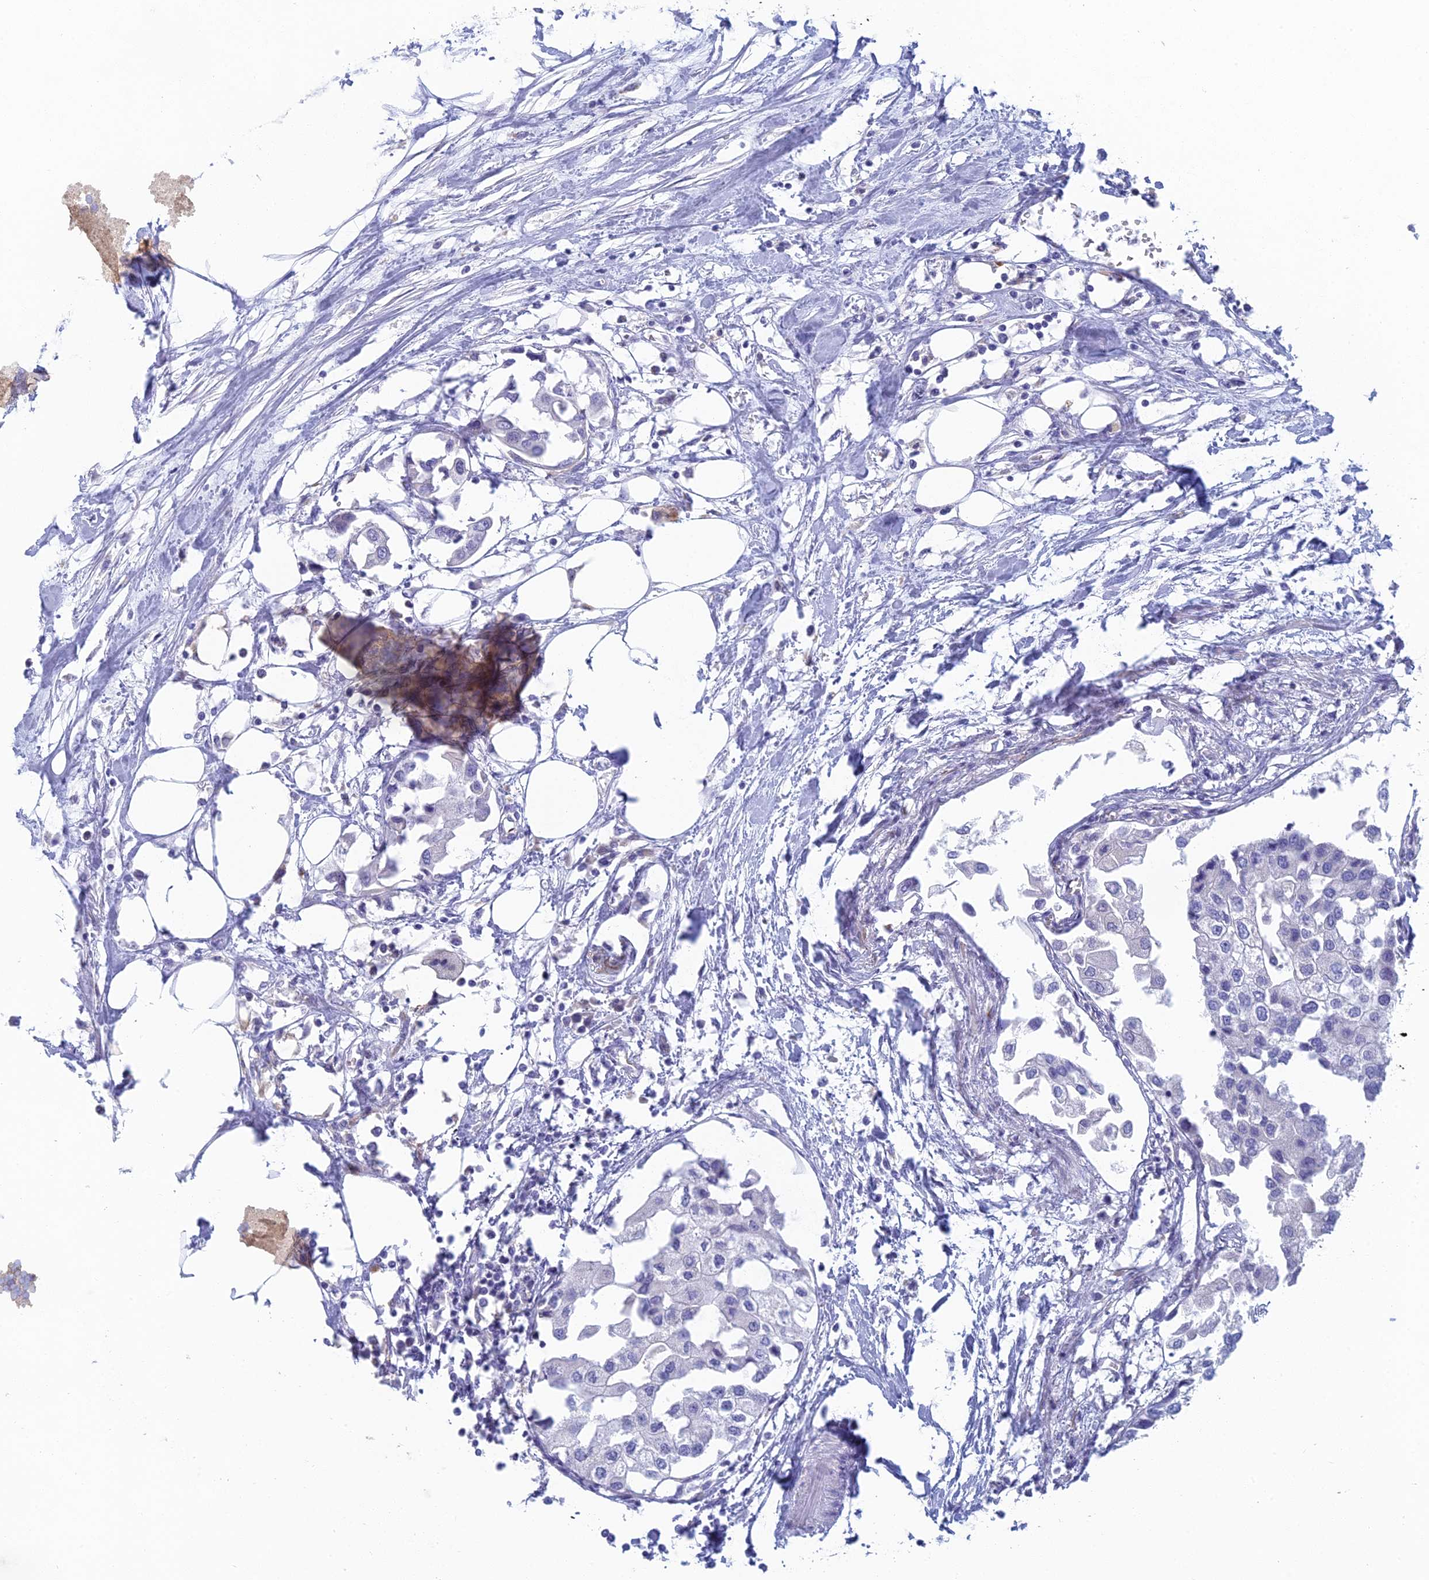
{"staining": {"intensity": "negative", "quantity": "none", "location": "none"}, "tissue": "urothelial cancer", "cell_type": "Tumor cells", "image_type": "cancer", "snomed": [{"axis": "morphology", "description": "Urothelial carcinoma, High grade"}, {"axis": "topography", "description": "Urinary bladder"}], "caption": "Immunohistochemistry (IHC) of urothelial carcinoma (high-grade) displays no expression in tumor cells.", "gene": "FERD3L", "patient": {"sex": "male", "age": 64}}